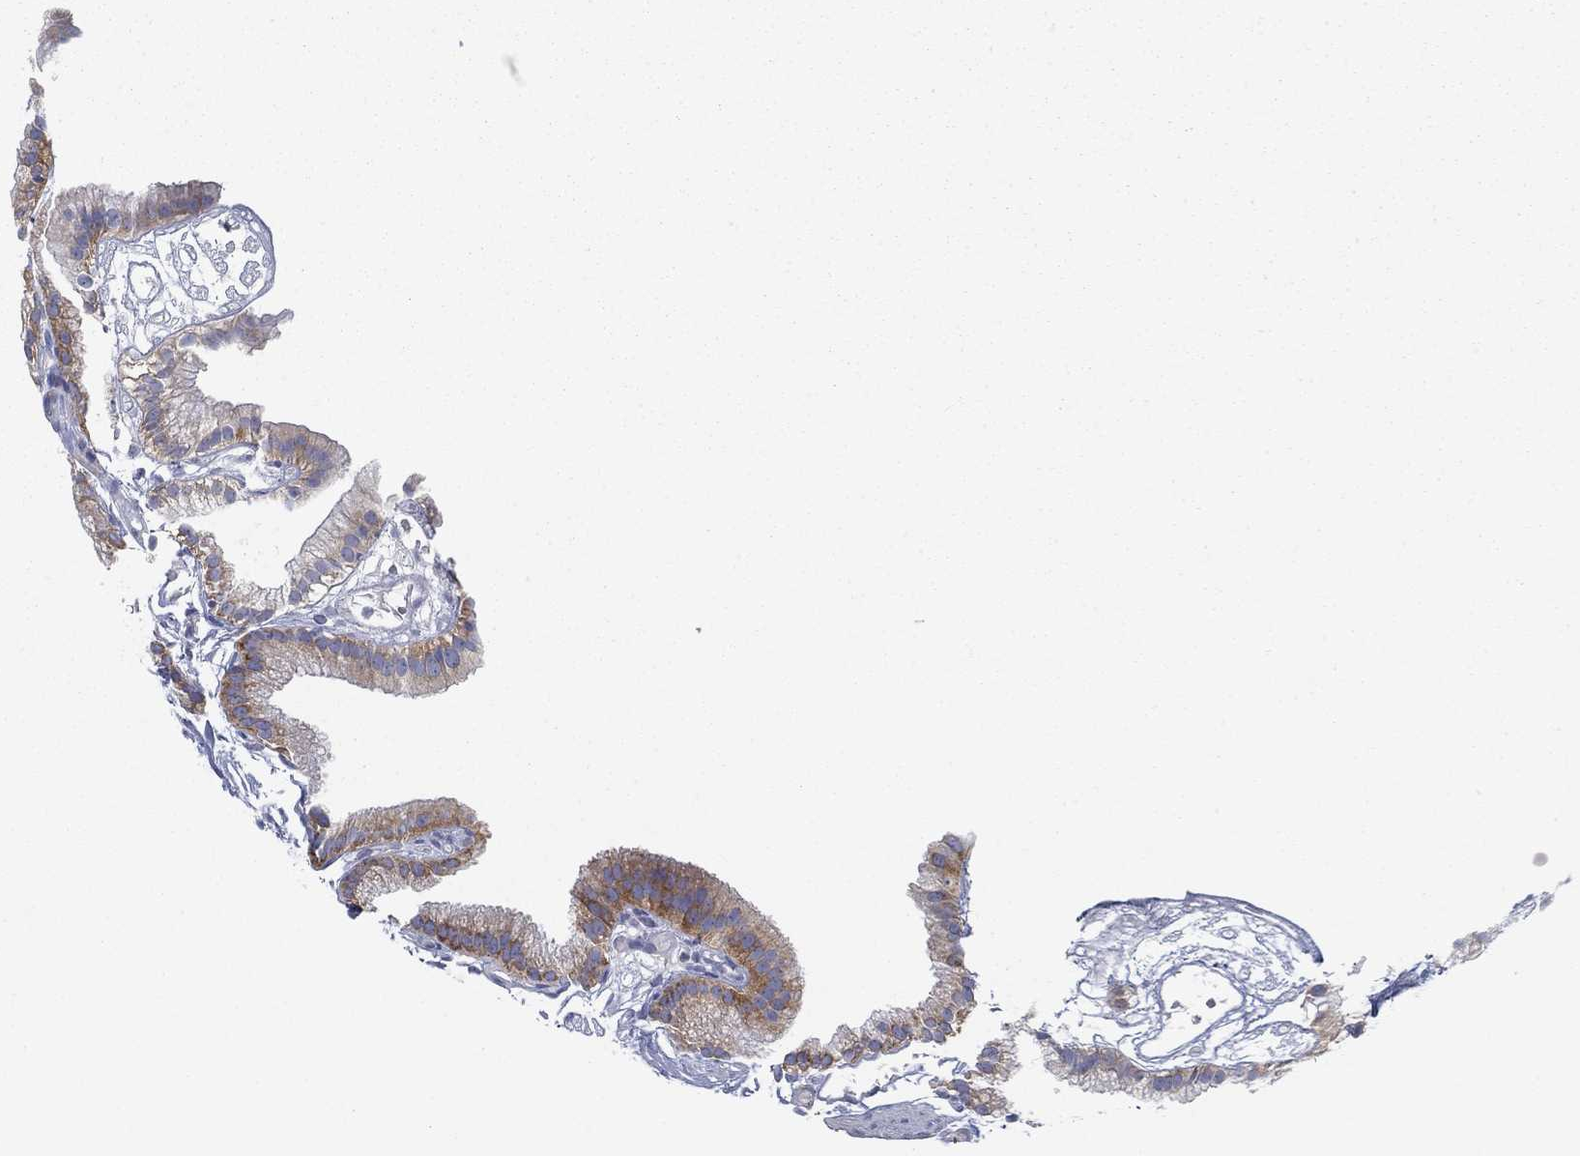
{"staining": {"intensity": "moderate", "quantity": "25%-75%", "location": "cytoplasmic/membranous"}, "tissue": "gallbladder", "cell_type": "Glandular cells", "image_type": "normal", "snomed": [{"axis": "morphology", "description": "Normal tissue, NOS"}, {"axis": "topography", "description": "Gallbladder"}], "caption": "Protein staining of benign gallbladder displays moderate cytoplasmic/membranous staining in about 25%-75% of glandular cells. (DAB (3,3'-diaminobenzidine) IHC, brown staining for protein, blue staining for nuclei).", "gene": "FXR1", "patient": {"sex": "female", "age": 45}}